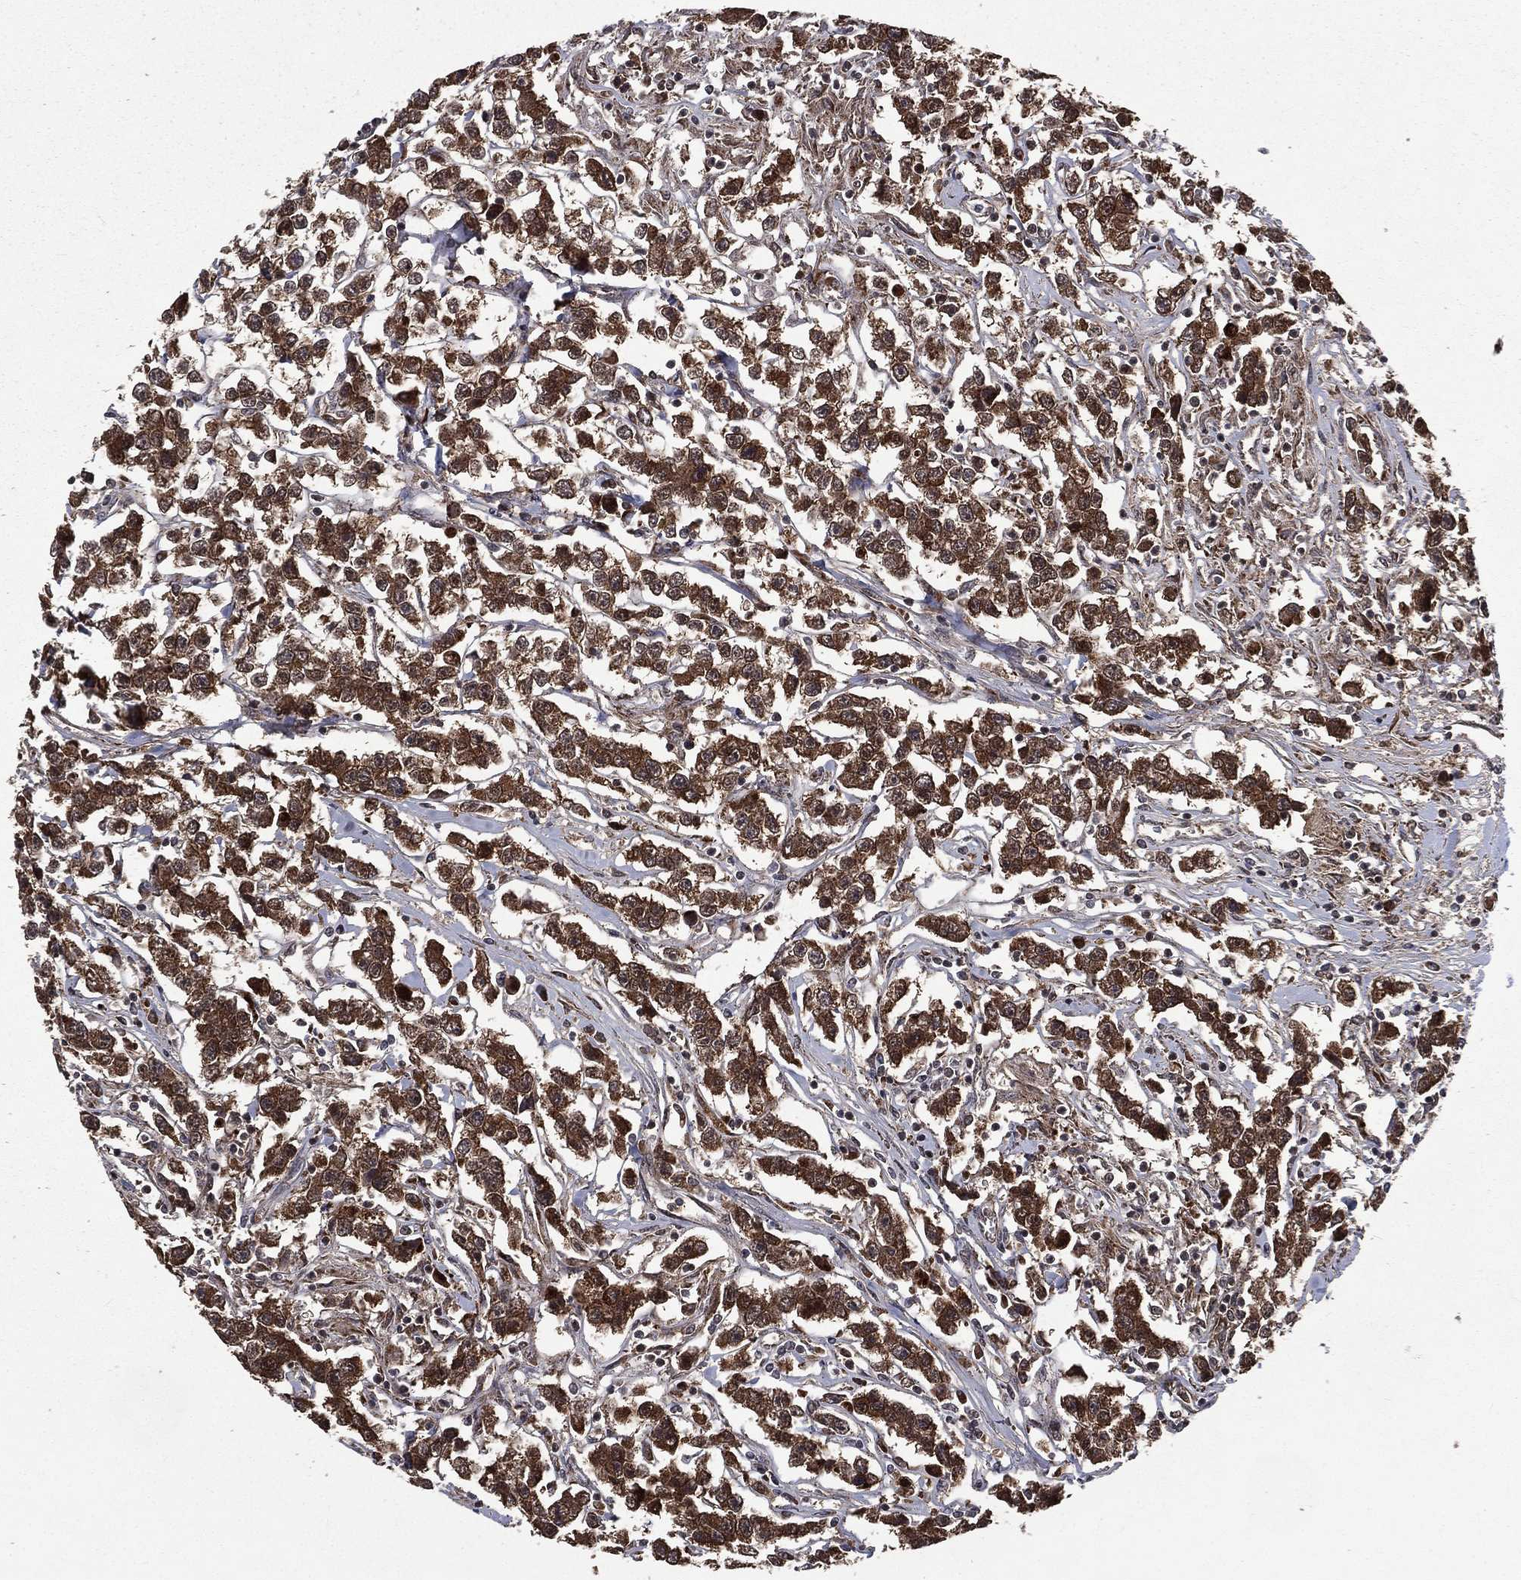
{"staining": {"intensity": "strong", "quantity": ">75%", "location": "cytoplasmic/membranous"}, "tissue": "testis cancer", "cell_type": "Tumor cells", "image_type": "cancer", "snomed": [{"axis": "morphology", "description": "Seminoma, NOS"}, {"axis": "topography", "description": "Testis"}], "caption": "The immunohistochemical stain shows strong cytoplasmic/membranous expression in tumor cells of testis cancer (seminoma) tissue.", "gene": "LENG8", "patient": {"sex": "male", "age": 59}}